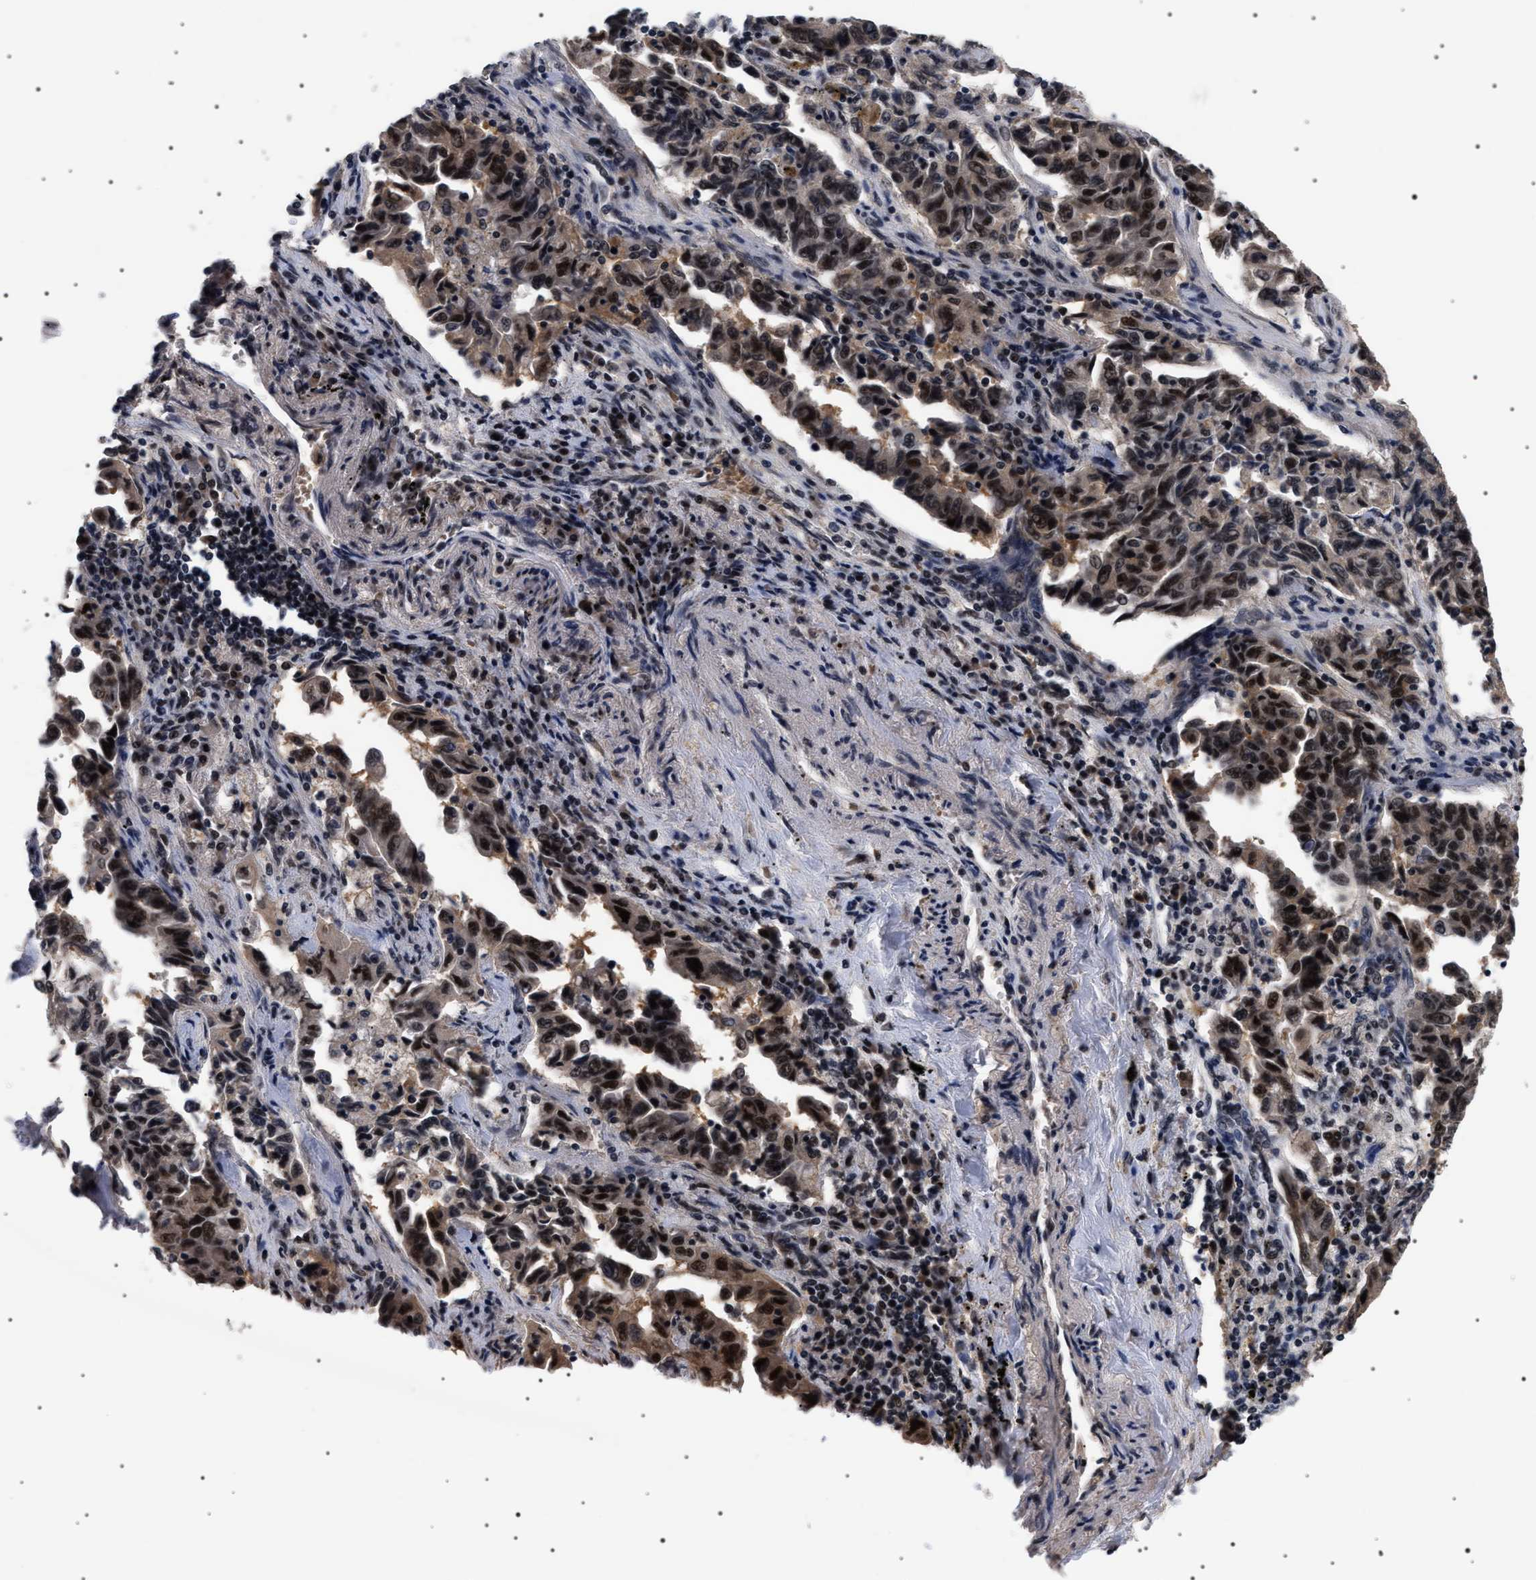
{"staining": {"intensity": "moderate", "quantity": "25%-75%", "location": "nuclear"}, "tissue": "lung cancer", "cell_type": "Tumor cells", "image_type": "cancer", "snomed": [{"axis": "morphology", "description": "Adenocarcinoma, NOS"}, {"axis": "topography", "description": "Lung"}], "caption": "DAB (3,3'-diaminobenzidine) immunohistochemical staining of lung cancer shows moderate nuclear protein staining in about 25%-75% of tumor cells.", "gene": "CAAP1", "patient": {"sex": "female", "age": 51}}